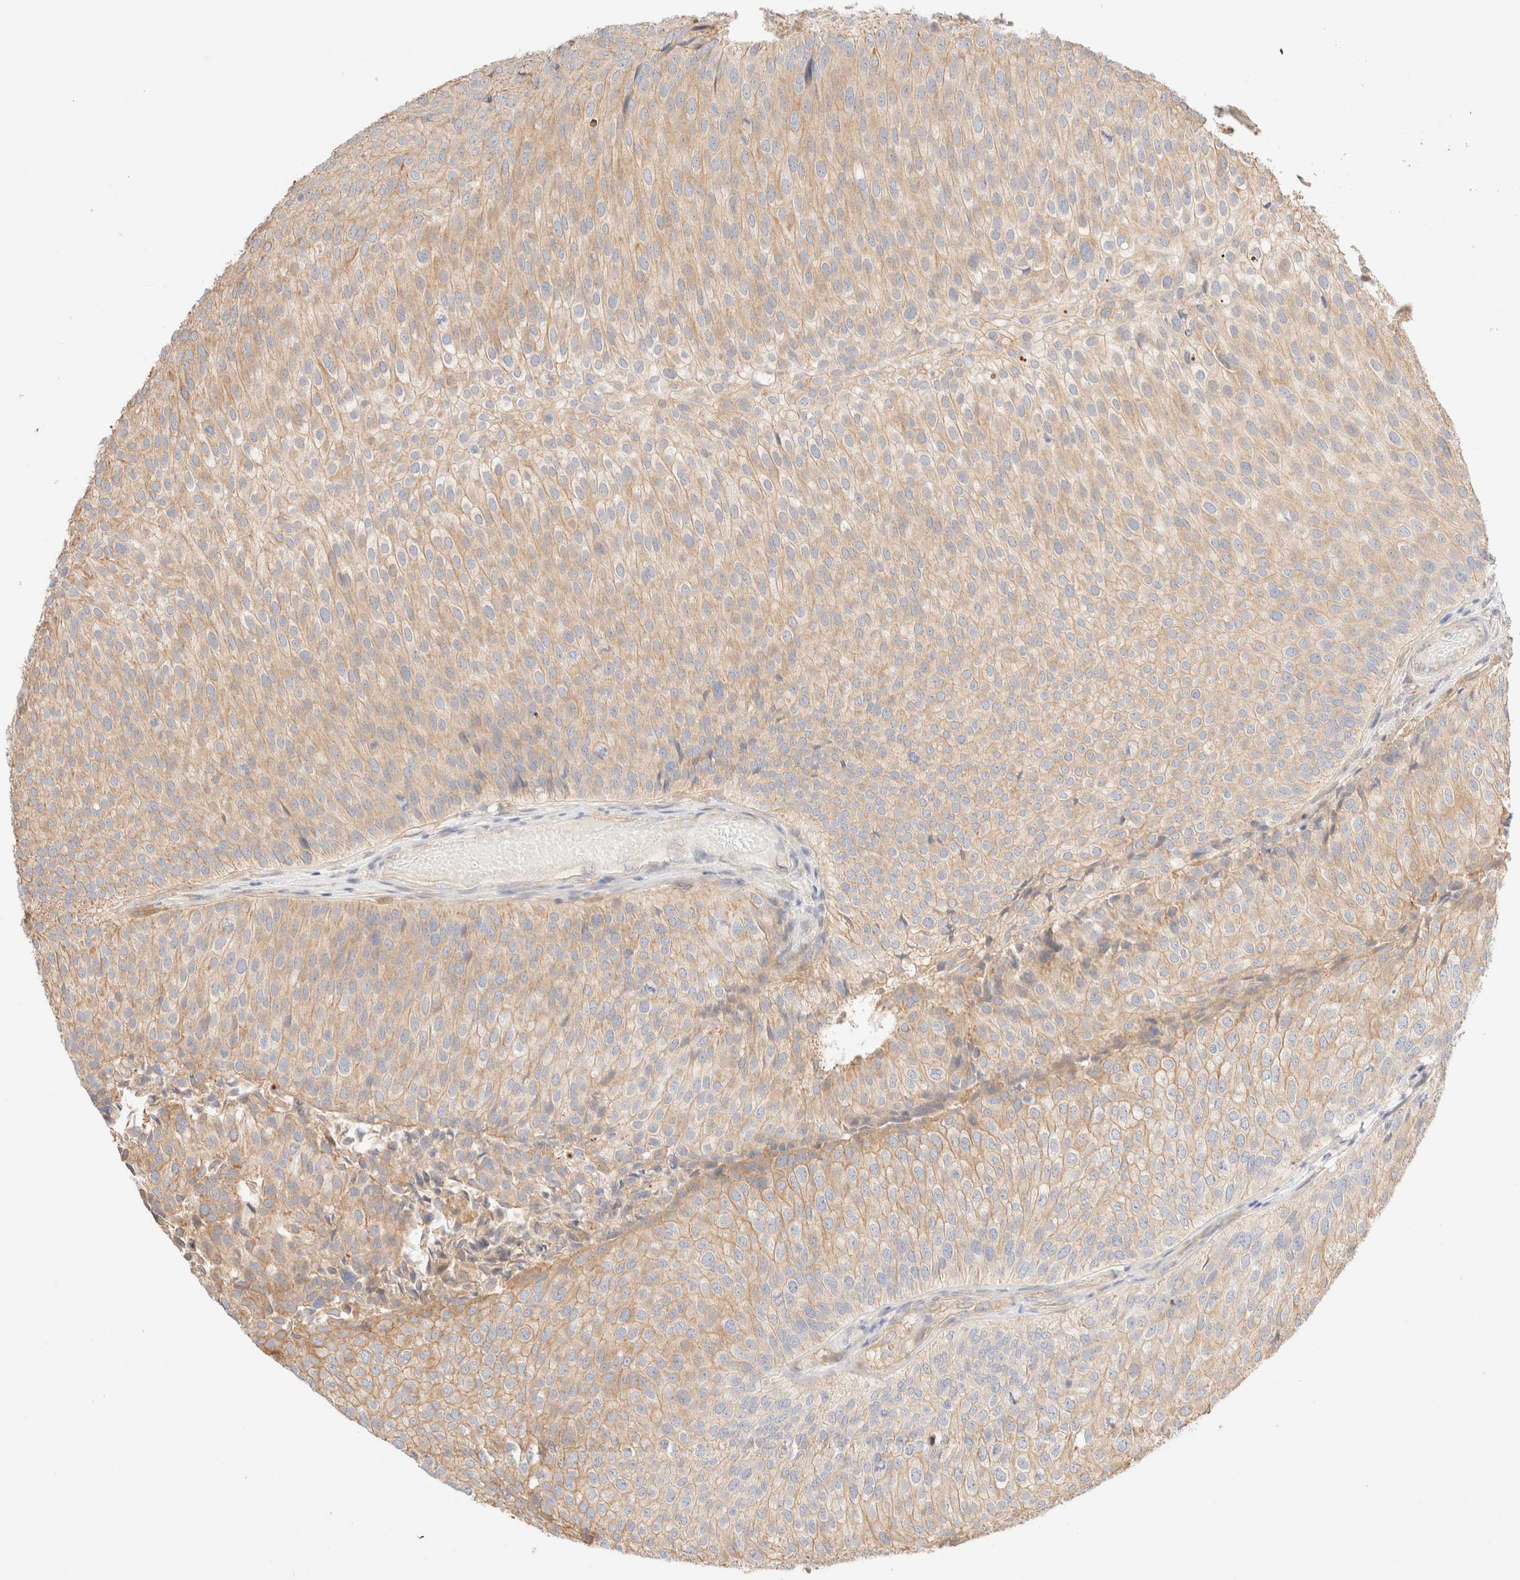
{"staining": {"intensity": "weak", "quantity": ">75%", "location": "cytoplasmic/membranous"}, "tissue": "urothelial cancer", "cell_type": "Tumor cells", "image_type": "cancer", "snomed": [{"axis": "morphology", "description": "Urothelial carcinoma, Low grade"}, {"axis": "topography", "description": "Urinary bladder"}], "caption": "Immunohistochemistry (IHC) micrograph of neoplastic tissue: human urothelial cancer stained using immunohistochemistry (IHC) demonstrates low levels of weak protein expression localized specifically in the cytoplasmic/membranous of tumor cells, appearing as a cytoplasmic/membranous brown color.", "gene": "NIBAN2", "patient": {"sex": "male", "age": 86}}